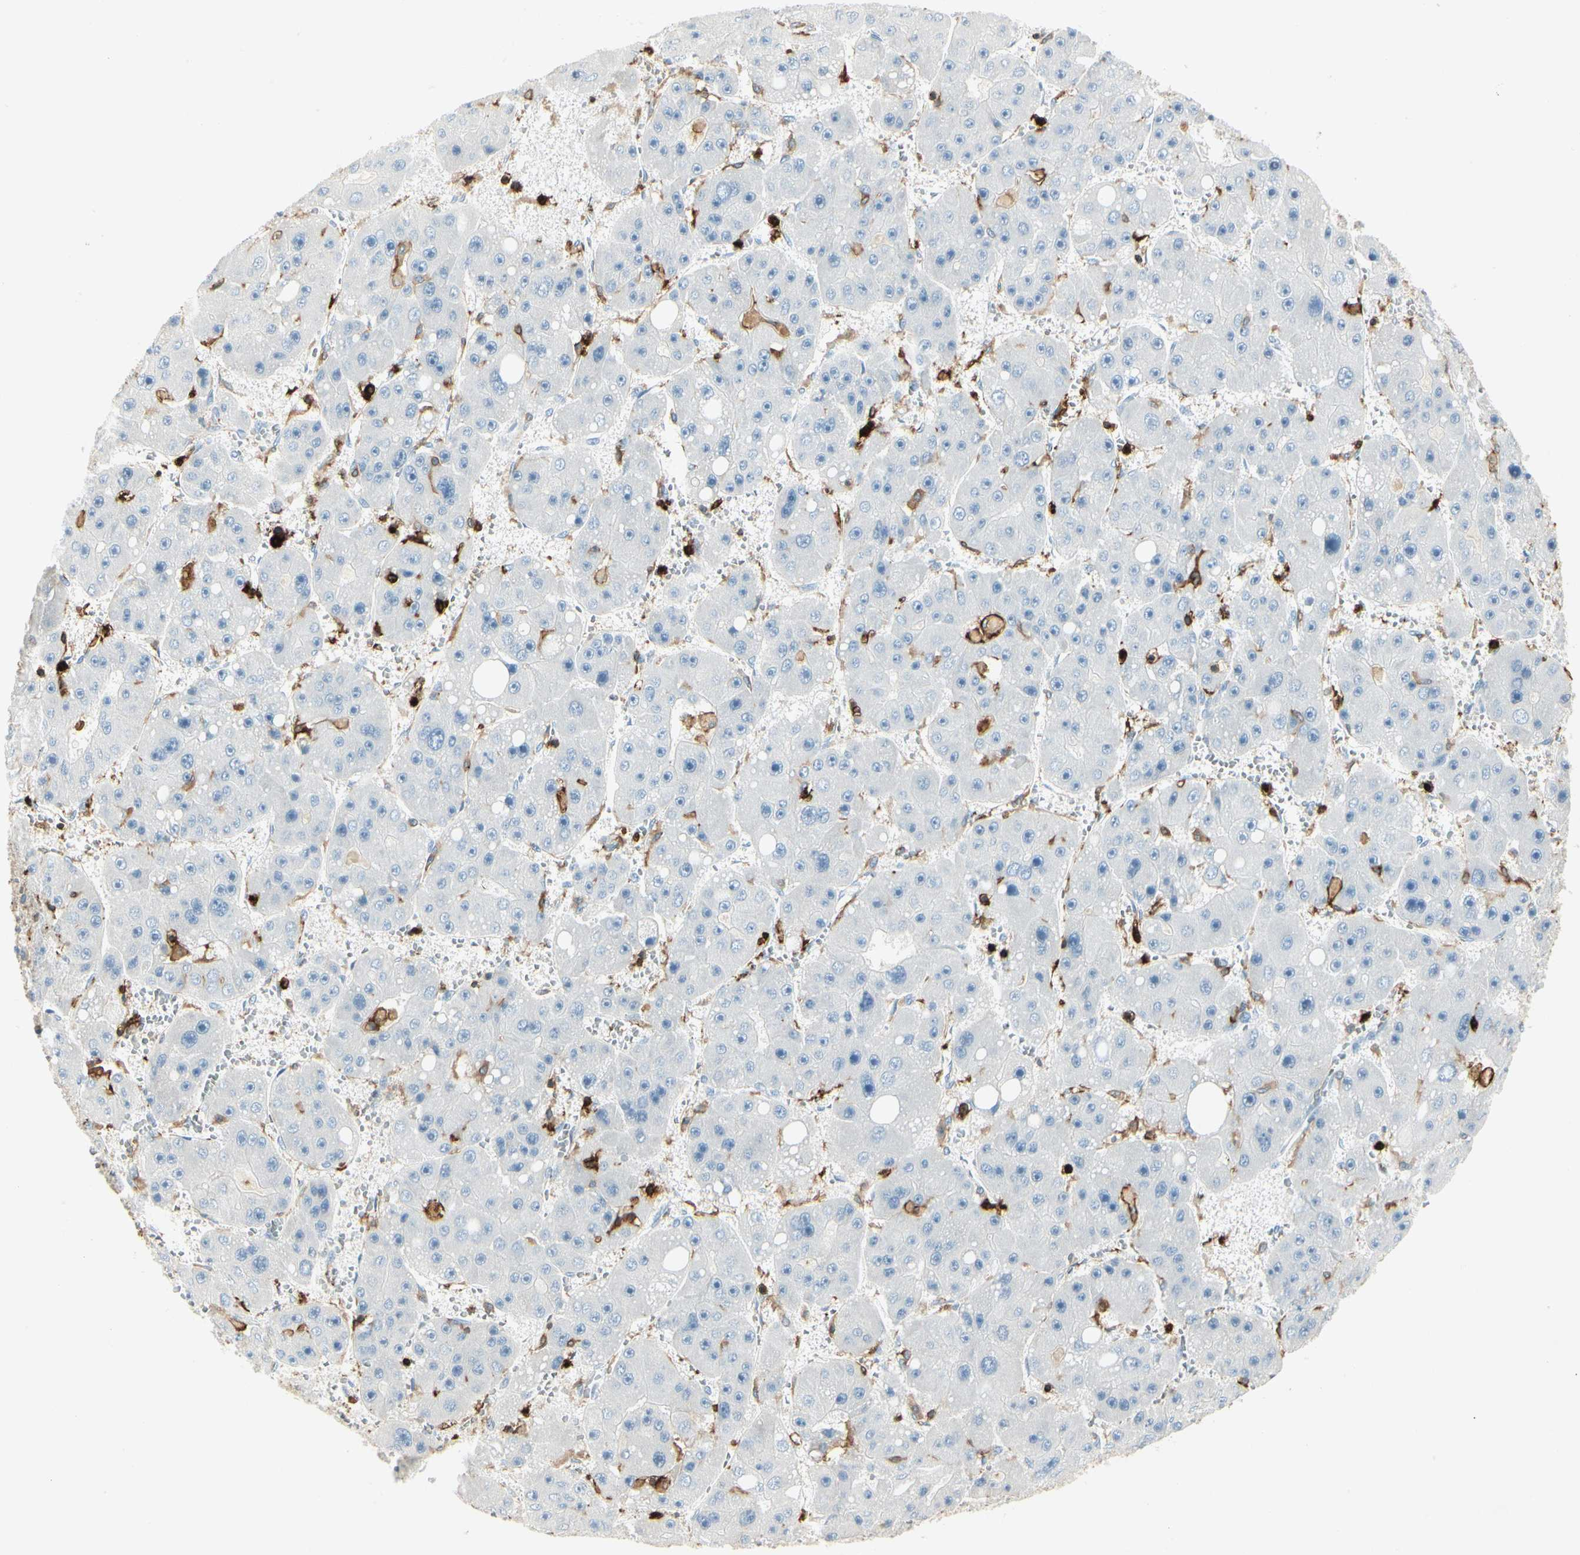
{"staining": {"intensity": "negative", "quantity": "none", "location": "none"}, "tissue": "liver cancer", "cell_type": "Tumor cells", "image_type": "cancer", "snomed": [{"axis": "morphology", "description": "Carcinoma, Hepatocellular, NOS"}, {"axis": "topography", "description": "Liver"}], "caption": "Immunohistochemical staining of liver hepatocellular carcinoma reveals no significant staining in tumor cells. The staining is performed using DAB brown chromogen with nuclei counter-stained in using hematoxylin.", "gene": "ITGB2", "patient": {"sex": "female", "age": 61}}